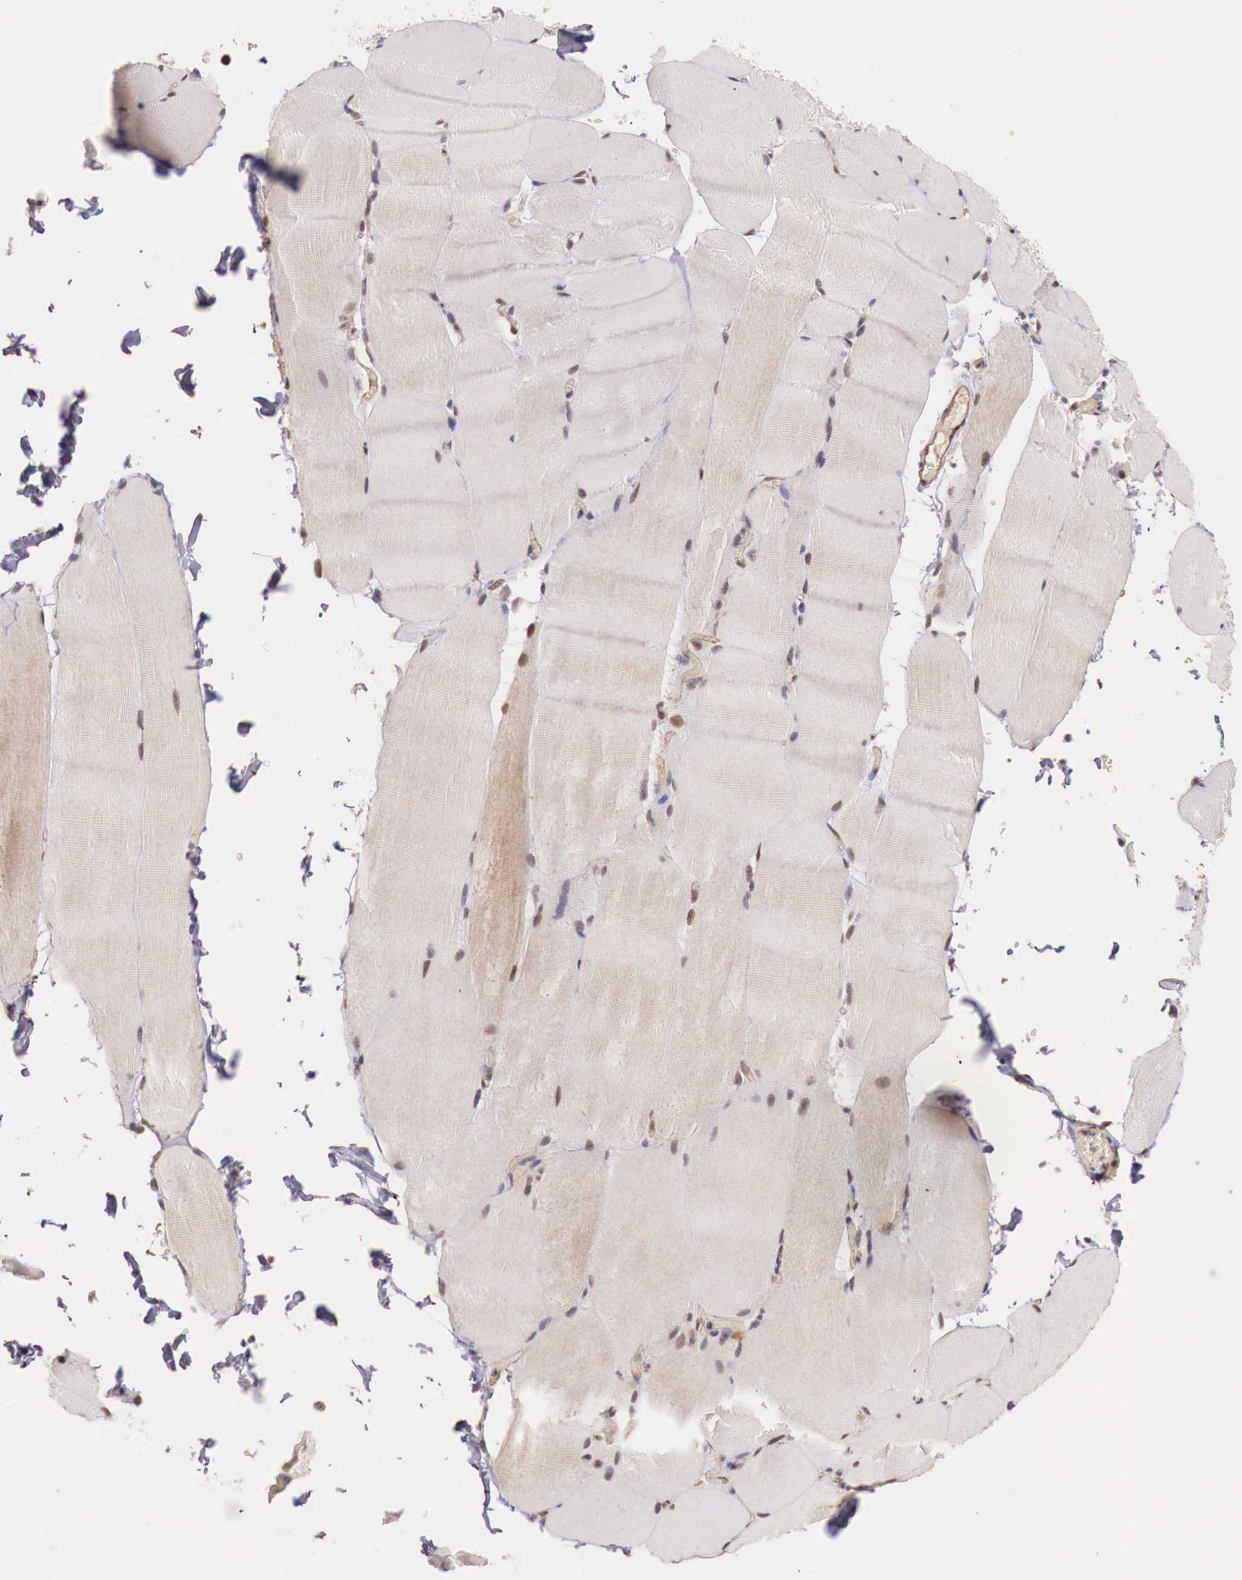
{"staining": {"intensity": "weak", "quantity": "25%-75%", "location": "nuclear"}, "tissue": "skeletal muscle", "cell_type": "Myocytes", "image_type": "normal", "snomed": [{"axis": "morphology", "description": "Normal tissue, NOS"}, {"axis": "topography", "description": "Skeletal muscle"}], "caption": "Unremarkable skeletal muscle was stained to show a protein in brown. There is low levels of weak nuclear expression in about 25%-75% of myocytes.", "gene": "FOXP2", "patient": {"sex": "male", "age": 71}}